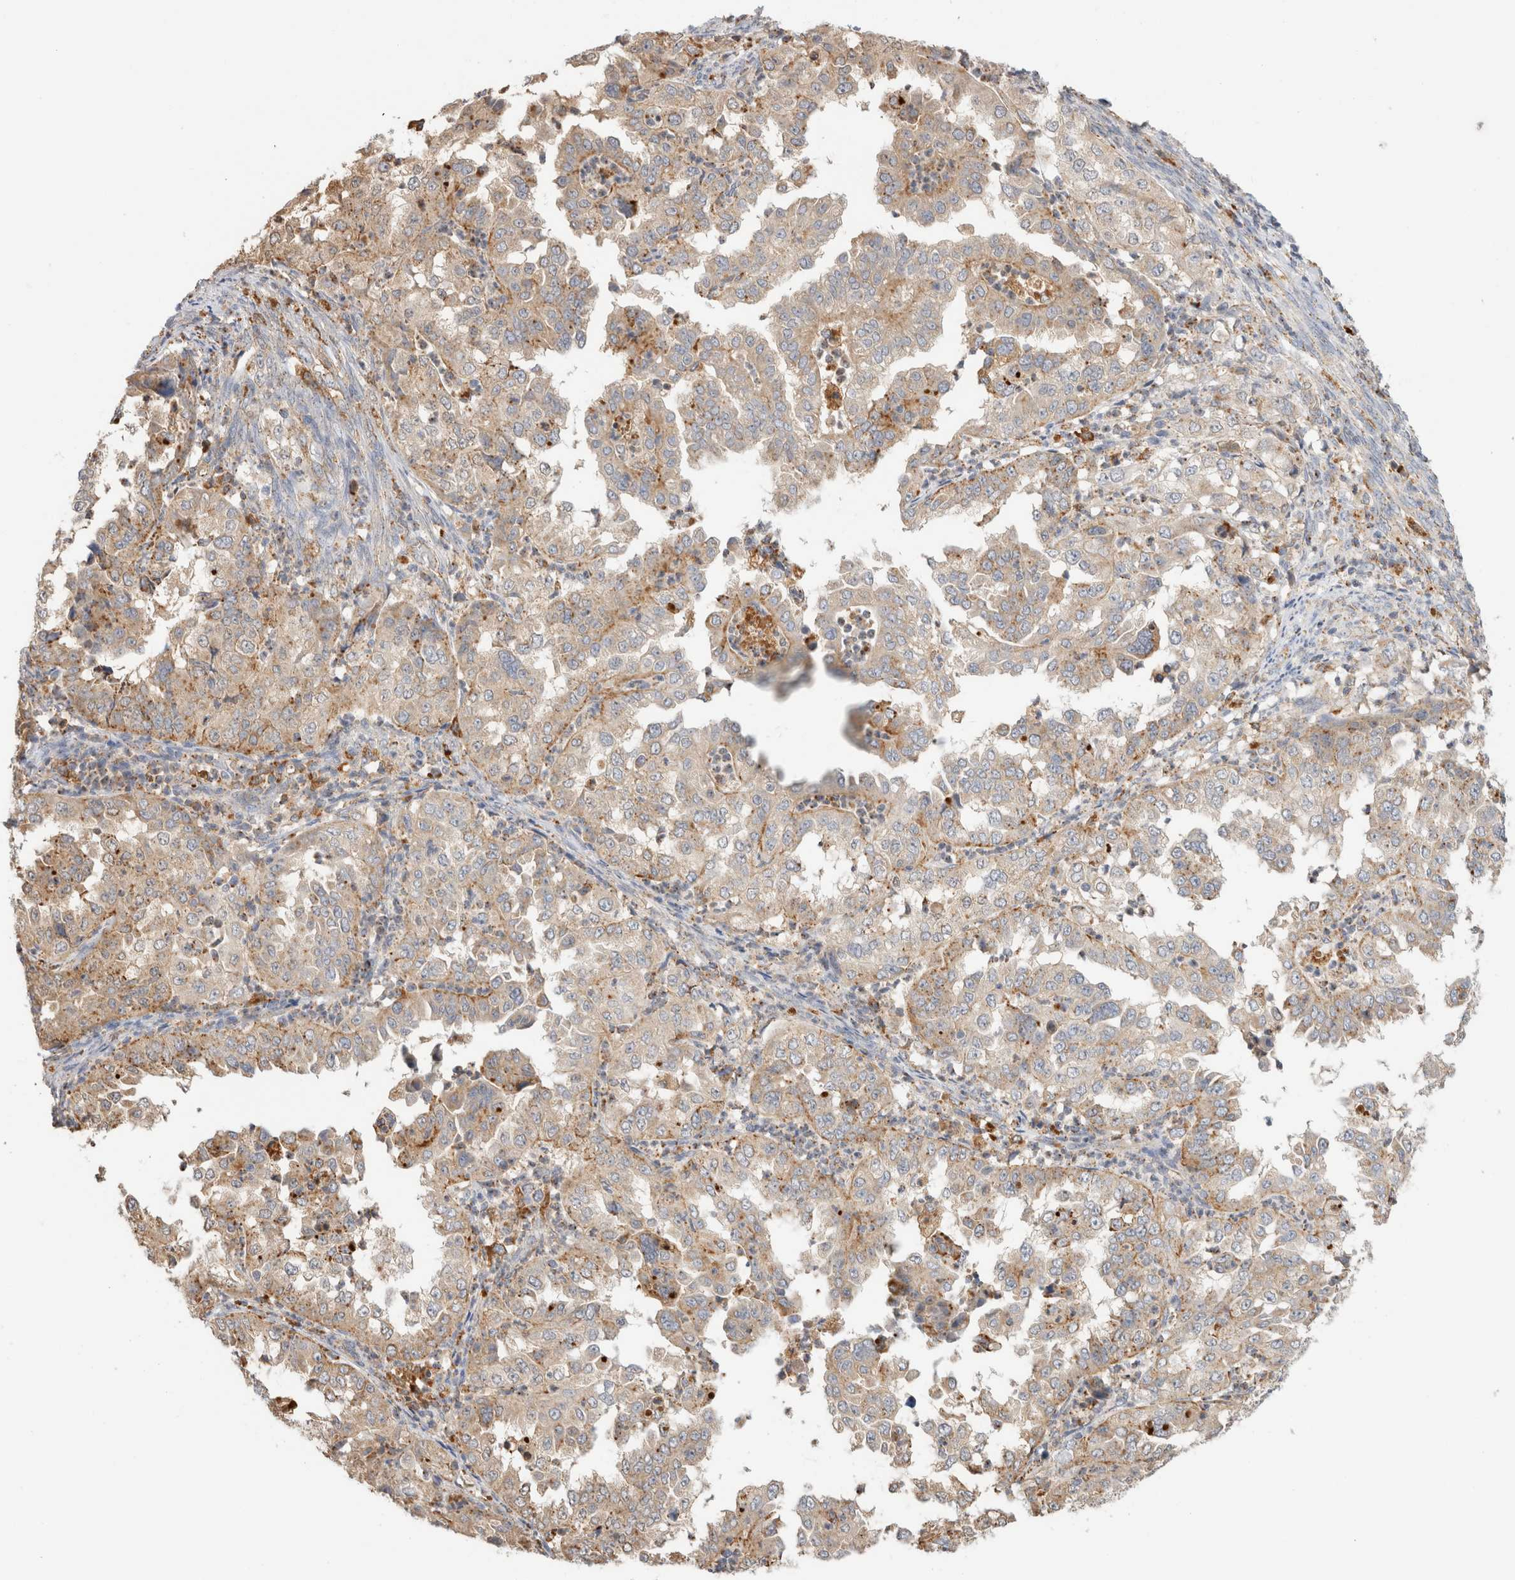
{"staining": {"intensity": "moderate", "quantity": "<25%", "location": "cytoplasmic/membranous"}, "tissue": "endometrial cancer", "cell_type": "Tumor cells", "image_type": "cancer", "snomed": [{"axis": "morphology", "description": "Adenocarcinoma, NOS"}, {"axis": "topography", "description": "Endometrium"}], "caption": "Immunohistochemical staining of human endometrial cancer (adenocarcinoma) shows low levels of moderate cytoplasmic/membranous staining in approximately <25% of tumor cells.", "gene": "GNS", "patient": {"sex": "female", "age": 85}}